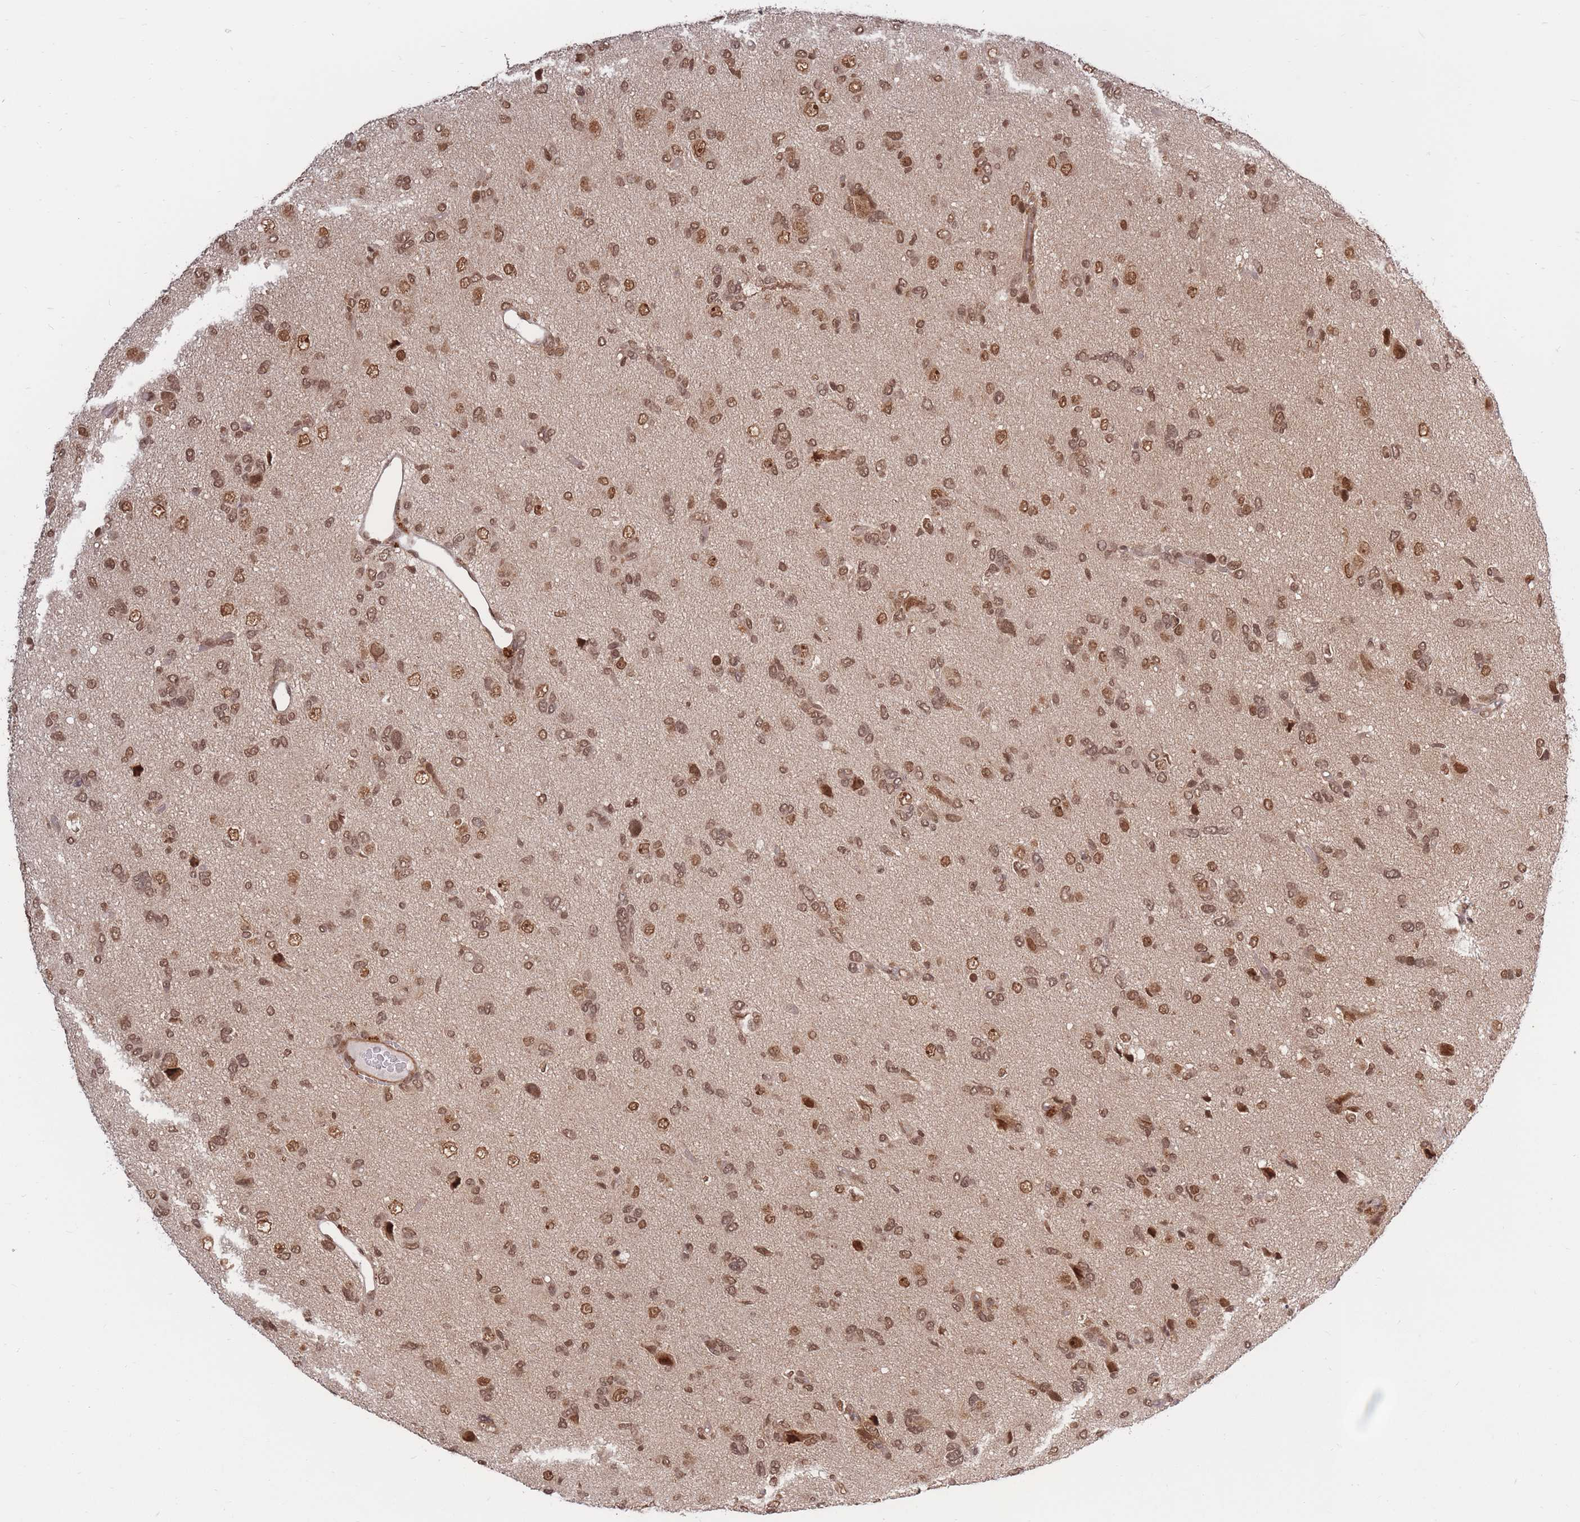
{"staining": {"intensity": "moderate", "quantity": ">75%", "location": "nuclear"}, "tissue": "glioma", "cell_type": "Tumor cells", "image_type": "cancer", "snomed": [{"axis": "morphology", "description": "Glioma, malignant, High grade"}, {"axis": "topography", "description": "Brain"}], "caption": "Protein staining of high-grade glioma (malignant) tissue demonstrates moderate nuclear positivity in approximately >75% of tumor cells. Using DAB (brown) and hematoxylin (blue) stains, captured at high magnification using brightfield microscopy.", "gene": "SRA1", "patient": {"sex": "female", "age": 59}}